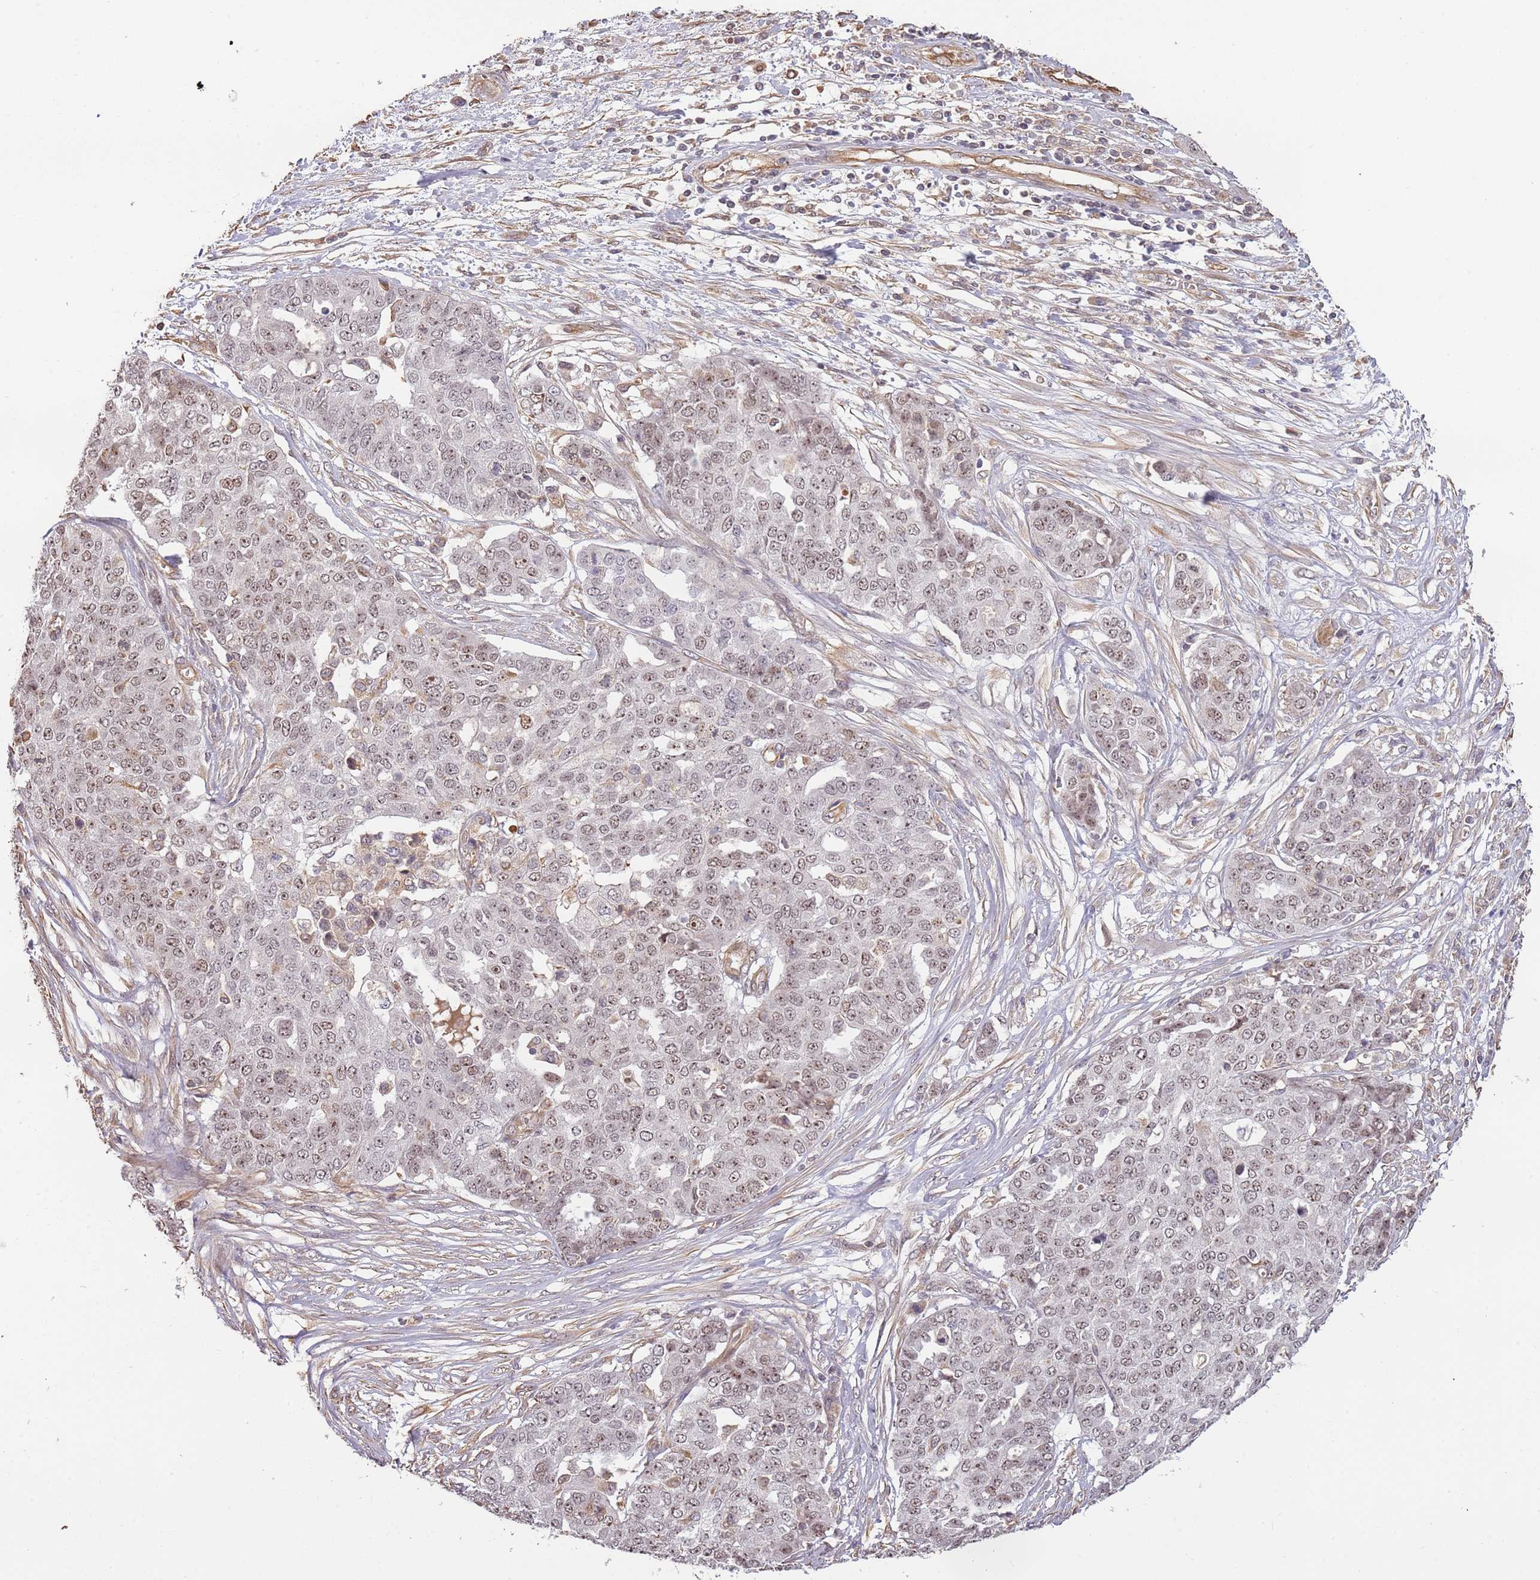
{"staining": {"intensity": "moderate", "quantity": "25%-75%", "location": "nuclear"}, "tissue": "ovarian cancer", "cell_type": "Tumor cells", "image_type": "cancer", "snomed": [{"axis": "morphology", "description": "Cystadenocarcinoma, serous, NOS"}, {"axis": "topography", "description": "Soft tissue"}, {"axis": "topography", "description": "Ovary"}], "caption": "Ovarian cancer (serous cystadenocarcinoma) was stained to show a protein in brown. There is medium levels of moderate nuclear positivity in approximately 25%-75% of tumor cells. Using DAB (brown) and hematoxylin (blue) stains, captured at high magnification using brightfield microscopy.", "gene": "SURF2", "patient": {"sex": "female", "age": 57}}